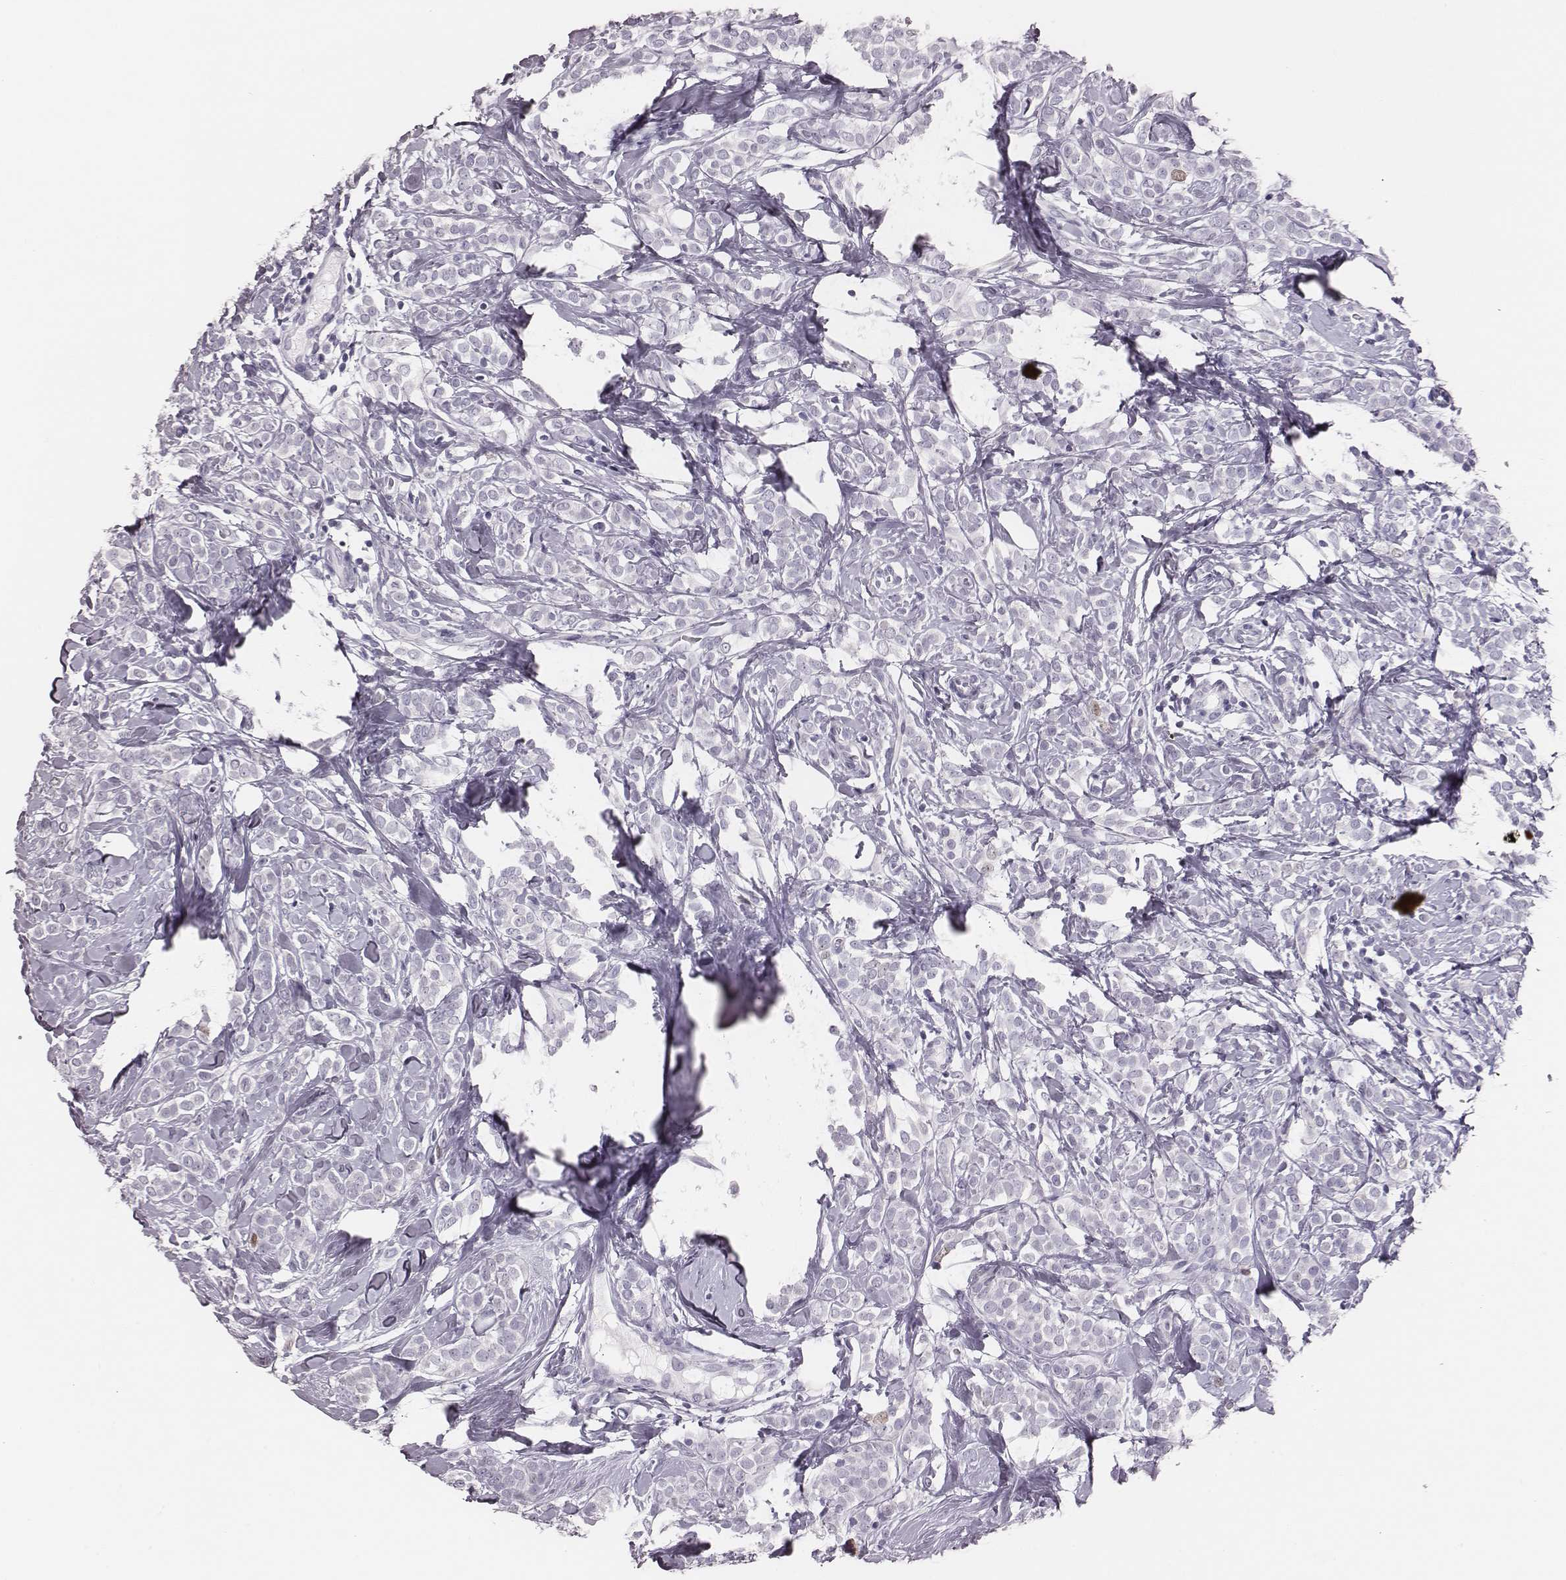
{"staining": {"intensity": "negative", "quantity": "none", "location": "none"}, "tissue": "breast cancer", "cell_type": "Tumor cells", "image_type": "cancer", "snomed": [{"axis": "morphology", "description": "Lobular carcinoma"}, {"axis": "topography", "description": "Breast"}], "caption": "Human breast cancer (lobular carcinoma) stained for a protein using IHC reveals no staining in tumor cells.", "gene": "H1-6", "patient": {"sex": "female", "age": 49}}